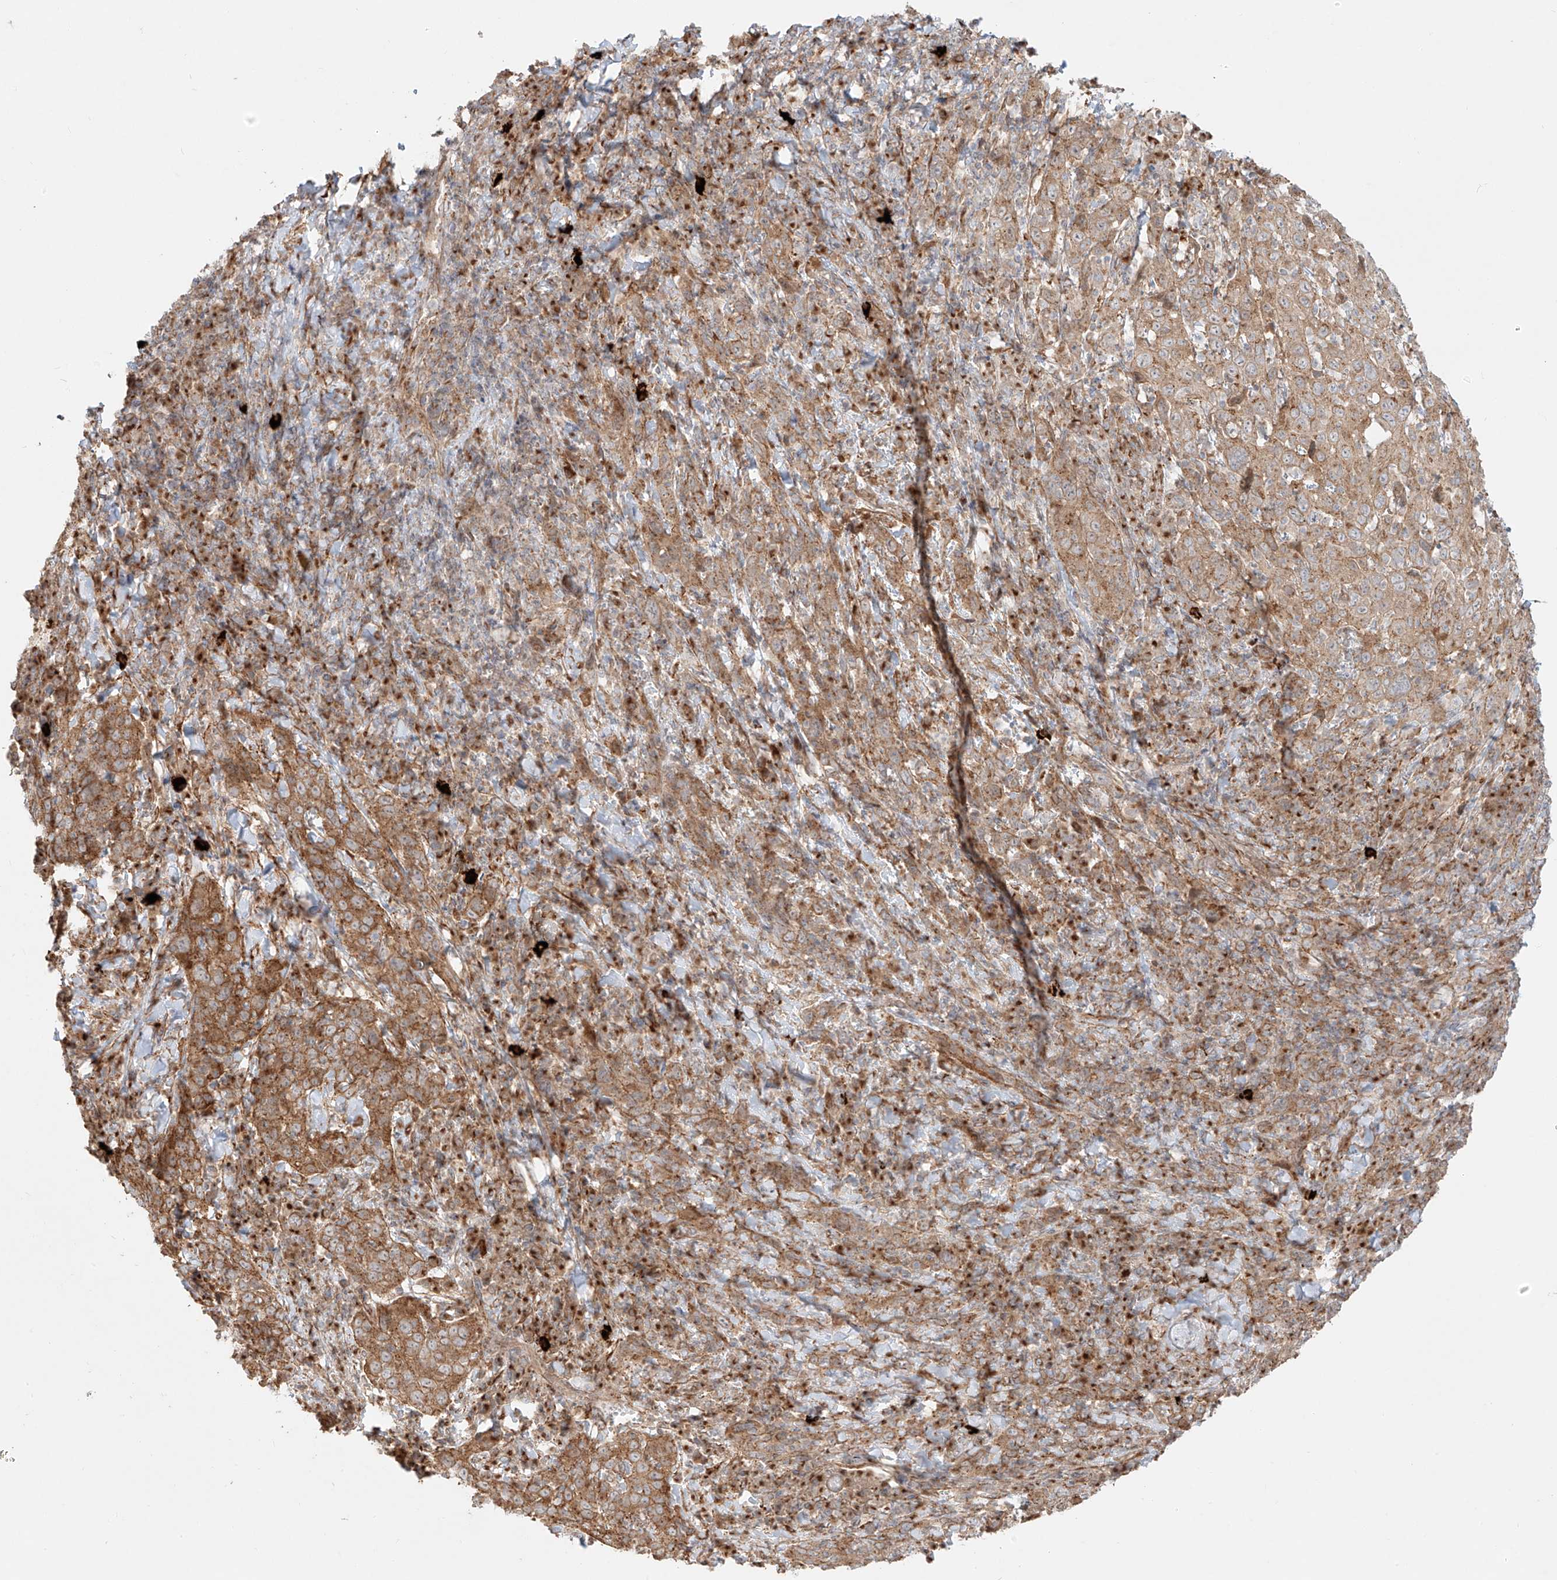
{"staining": {"intensity": "moderate", "quantity": ">75%", "location": "cytoplasmic/membranous"}, "tissue": "cervical cancer", "cell_type": "Tumor cells", "image_type": "cancer", "snomed": [{"axis": "morphology", "description": "Squamous cell carcinoma, NOS"}, {"axis": "topography", "description": "Cervix"}], "caption": "Moderate cytoplasmic/membranous staining is appreciated in about >75% of tumor cells in cervical cancer. The staining was performed using DAB, with brown indicating positive protein expression. Nuclei are stained blue with hematoxylin.", "gene": "ZNF287", "patient": {"sex": "female", "age": 46}}